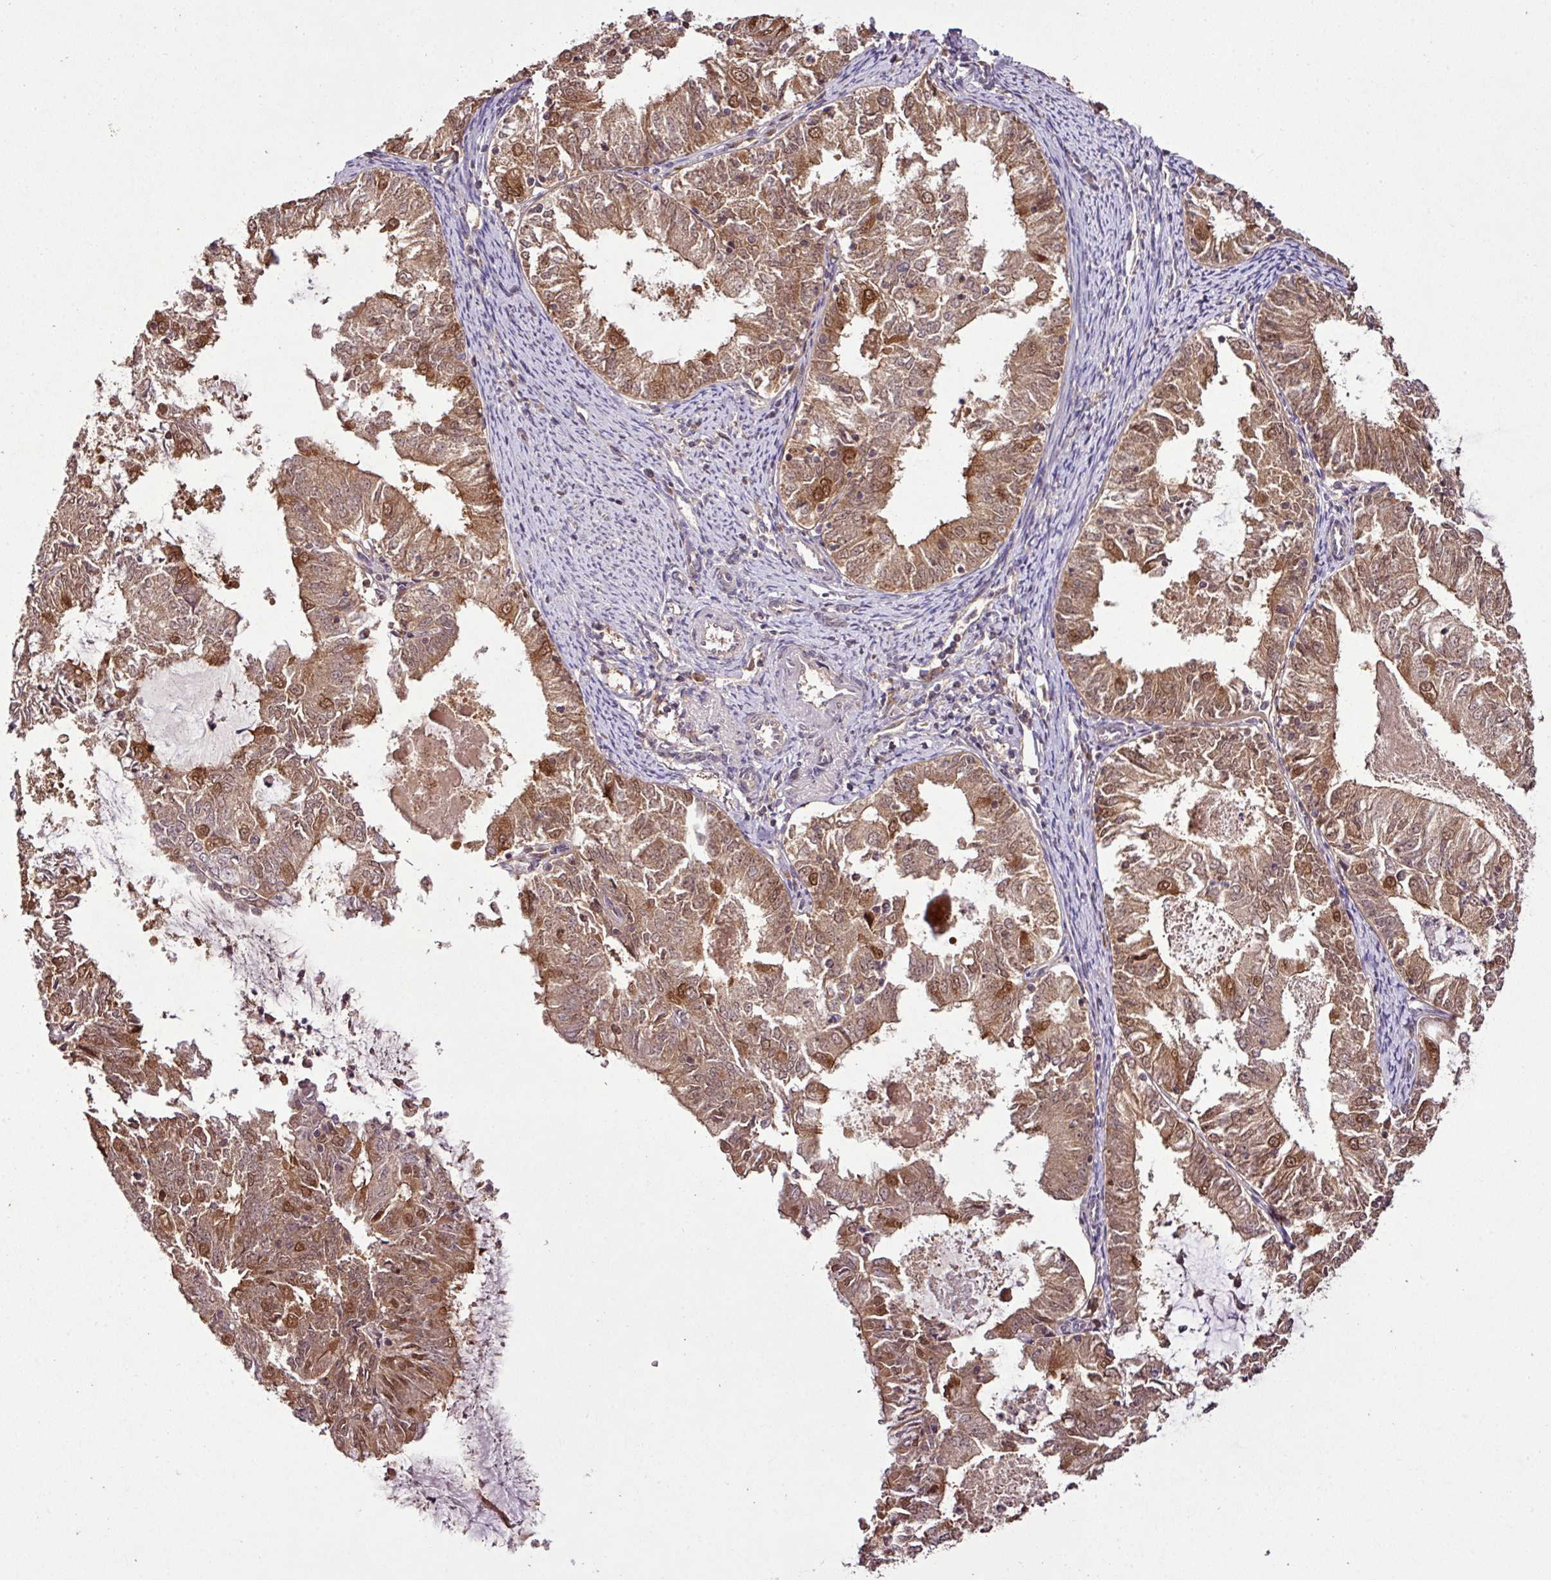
{"staining": {"intensity": "moderate", "quantity": ">75%", "location": "cytoplasmic/membranous,nuclear"}, "tissue": "endometrial cancer", "cell_type": "Tumor cells", "image_type": "cancer", "snomed": [{"axis": "morphology", "description": "Adenocarcinoma, NOS"}, {"axis": "topography", "description": "Endometrium"}], "caption": "Protein analysis of endometrial adenocarcinoma tissue reveals moderate cytoplasmic/membranous and nuclear expression in approximately >75% of tumor cells. The protein of interest is shown in brown color, while the nuclei are stained blue.", "gene": "FAIM", "patient": {"sex": "female", "age": 57}}